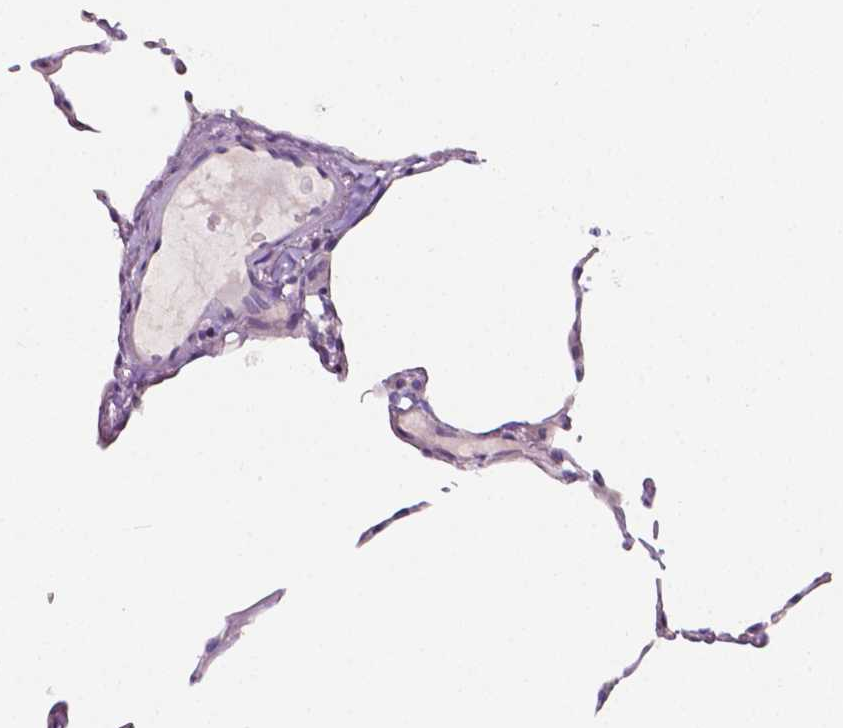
{"staining": {"intensity": "negative", "quantity": "none", "location": "none"}, "tissue": "lung", "cell_type": "Alveolar cells", "image_type": "normal", "snomed": [{"axis": "morphology", "description": "Normal tissue, NOS"}, {"axis": "topography", "description": "Lung"}], "caption": "Immunohistochemistry of normal lung shows no staining in alveolar cells.", "gene": "PSAT1", "patient": {"sex": "female", "age": 57}}